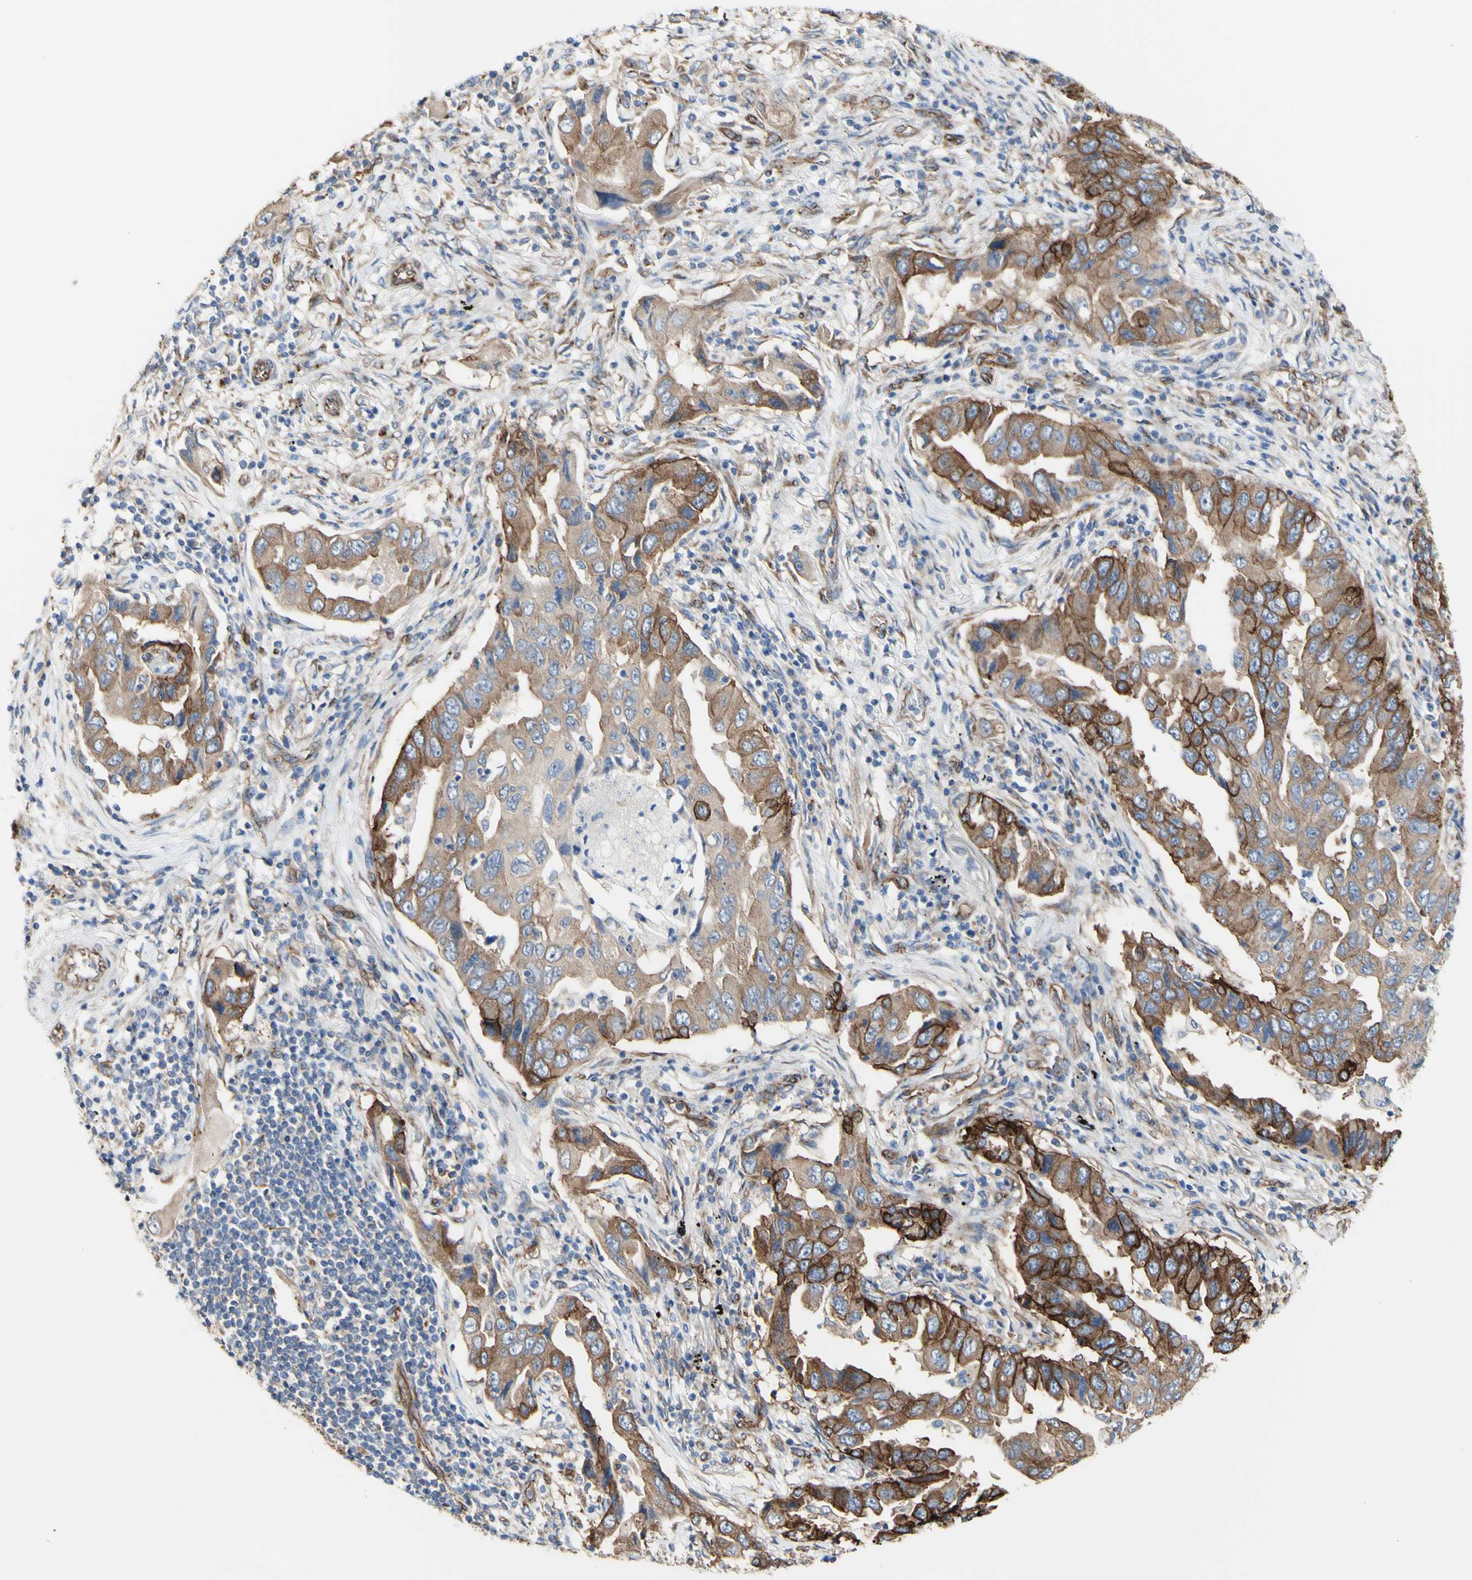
{"staining": {"intensity": "moderate", "quantity": ">75%", "location": "cytoplasmic/membranous"}, "tissue": "lung cancer", "cell_type": "Tumor cells", "image_type": "cancer", "snomed": [{"axis": "morphology", "description": "Adenocarcinoma, NOS"}, {"axis": "topography", "description": "Lung"}], "caption": "DAB immunohistochemical staining of lung cancer shows moderate cytoplasmic/membranous protein positivity in approximately >75% of tumor cells. The protein is stained brown, and the nuclei are stained in blue (DAB IHC with brightfield microscopy, high magnification).", "gene": "LRIG3", "patient": {"sex": "female", "age": 65}}